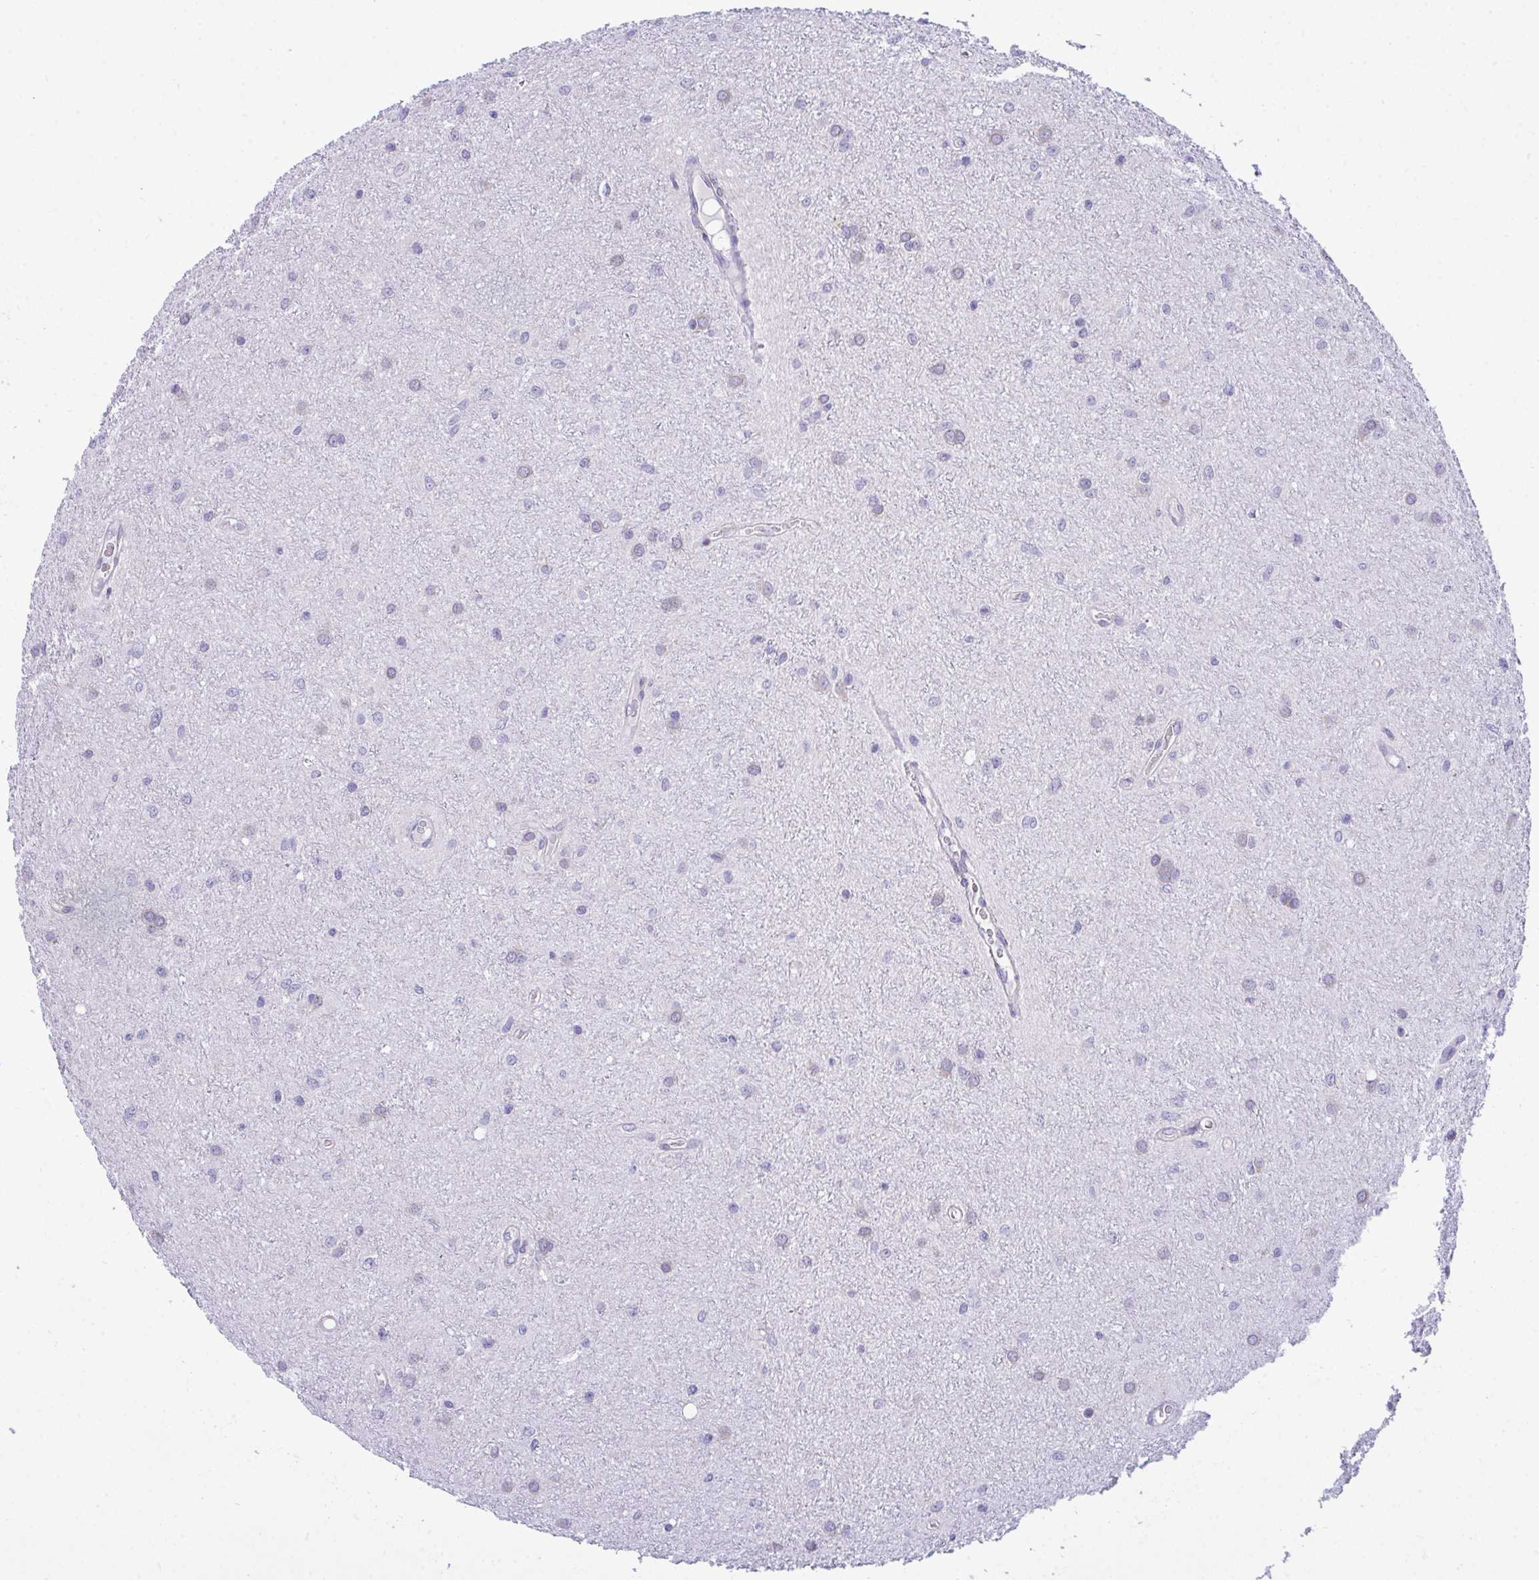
{"staining": {"intensity": "negative", "quantity": "none", "location": "none"}, "tissue": "glioma", "cell_type": "Tumor cells", "image_type": "cancer", "snomed": [{"axis": "morphology", "description": "Glioma, malignant, Low grade"}, {"axis": "topography", "description": "Cerebellum"}], "caption": "Immunohistochemistry of glioma demonstrates no expression in tumor cells.", "gene": "PIGK", "patient": {"sex": "female", "age": 5}}